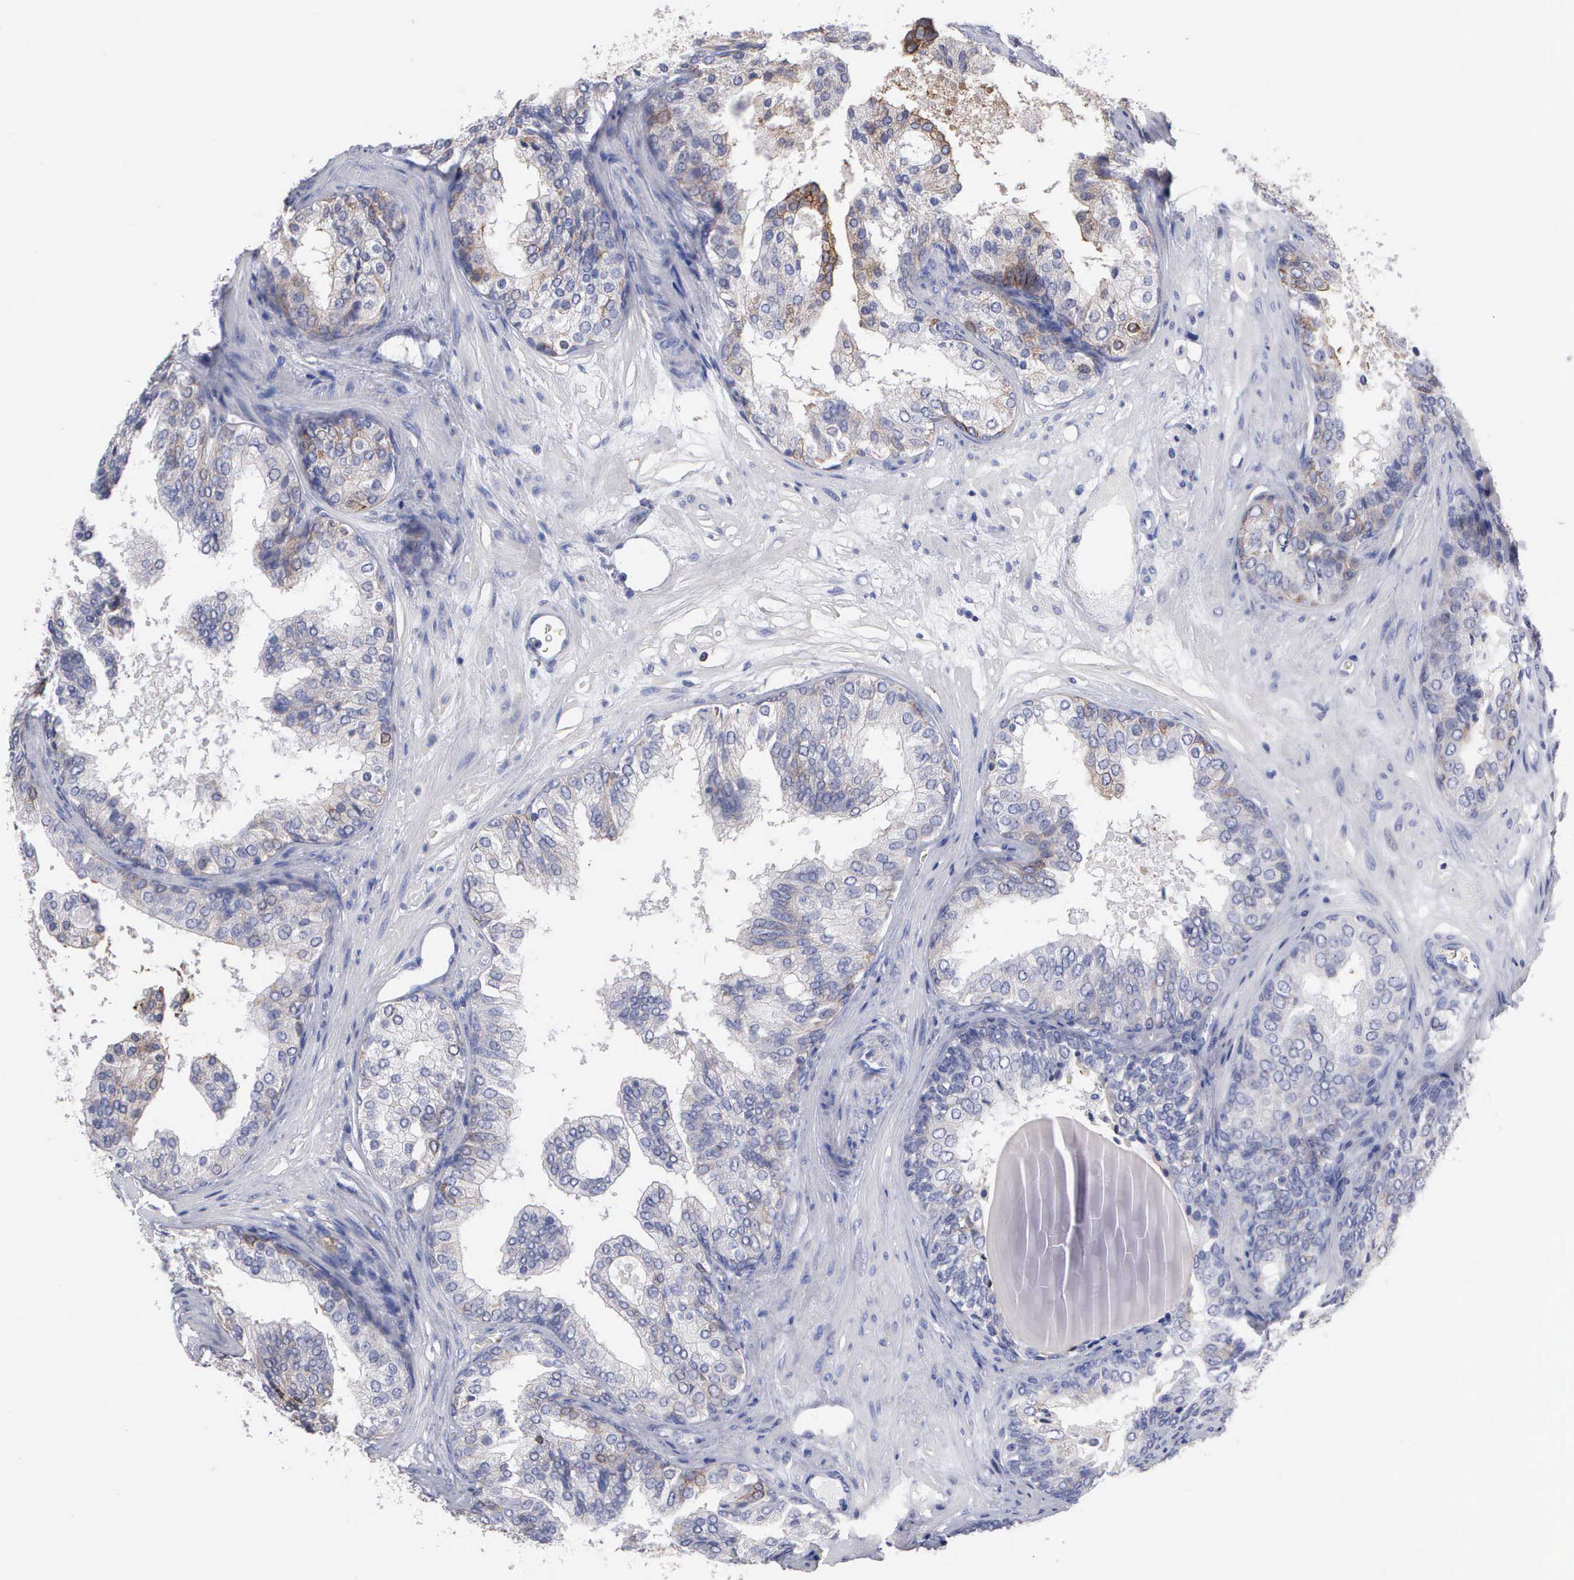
{"staining": {"intensity": "weak", "quantity": "<25%", "location": "cytoplasmic/membranous"}, "tissue": "prostate cancer", "cell_type": "Tumor cells", "image_type": "cancer", "snomed": [{"axis": "morphology", "description": "Adenocarcinoma, Low grade"}, {"axis": "topography", "description": "Prostate"}], "caption": "Immunohistochemistry of human prostate adenocarcinoma (low-grade) reveals no staining in tumor cells.", "gene": "PTGS2", "patient": {"sex": "male", "age": 69}}